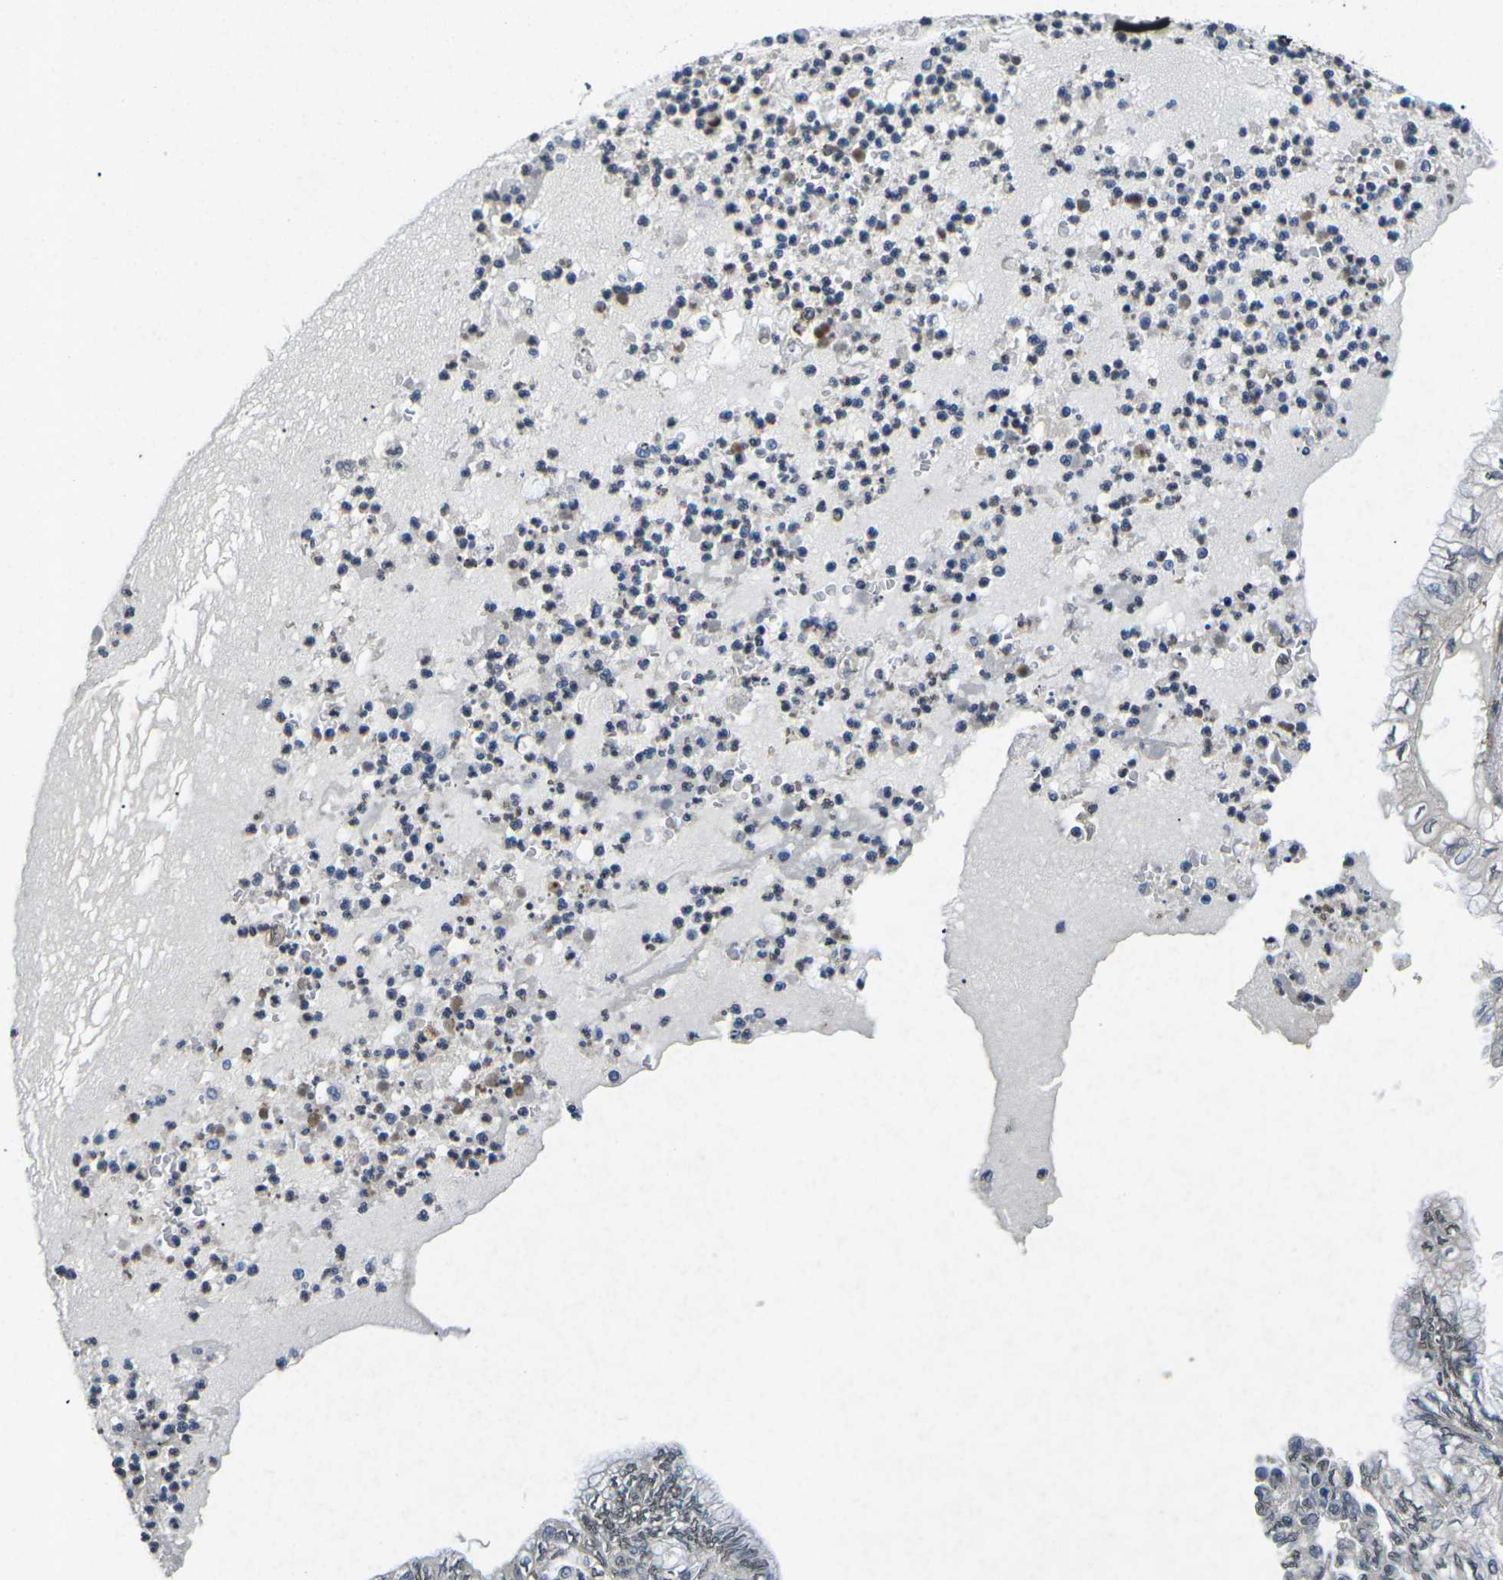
{"staining": {"intensity": "weak", "quantity": "<25%", "location": "nuclear"}, "tissue": "lung cancer", "cell_type": "Tumor cells", "image_type": "cancer", "snomed": [{"axis": "morphology", "description": "Normal tissue, NOS"}, {"axis": "morphology", "description": "Adenocarcinoma, NOS"}, {"axis": "topography", "description": "Bronchus"}, {"axis": "topography", "description": "Lung"}], "caption": "Micrograph shows no protein positivity in tumor cells of lung cancer tissue.", "gene": "SCNN1B", "patient": {"sex": "female", "age": 70}}